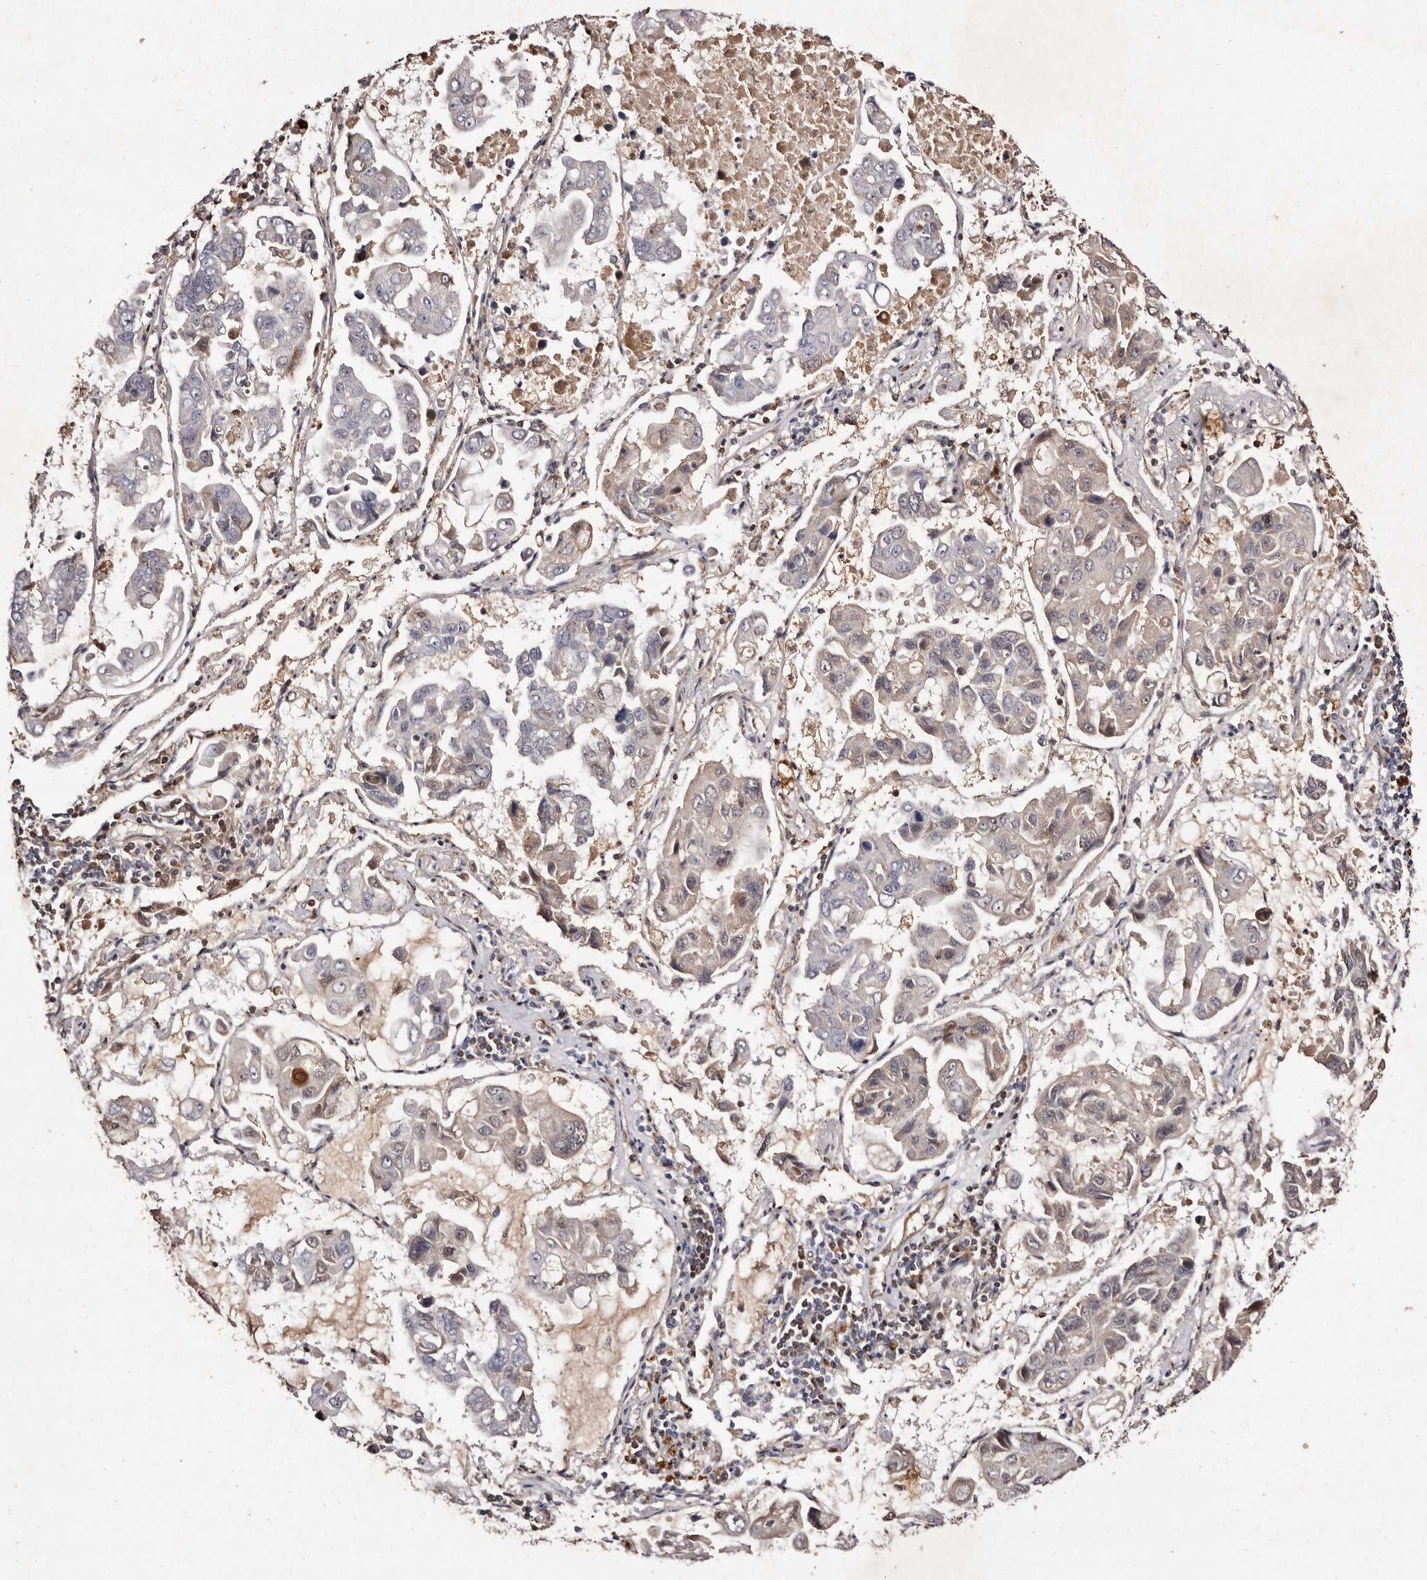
{"staining": {"intensity": "weak", "quantity": "<25%", "location": "cytoplasmic/membranous"}, "tissue": "lung cancer", "cell_type": "Tumor cells", "image_type": "cancer", "snomed": [{"axis": "morphology", "description": "Adenocarcinoma, NOS"}, {"axis": "topography", "description": "Lung"}], "caption": "Immunohistochemistry (IHC) of adenocarcinoma (lung) shows no expression in tumor cells.", "gene": "GIMAP4", "patient": {"sex": "male", "age": 64}}